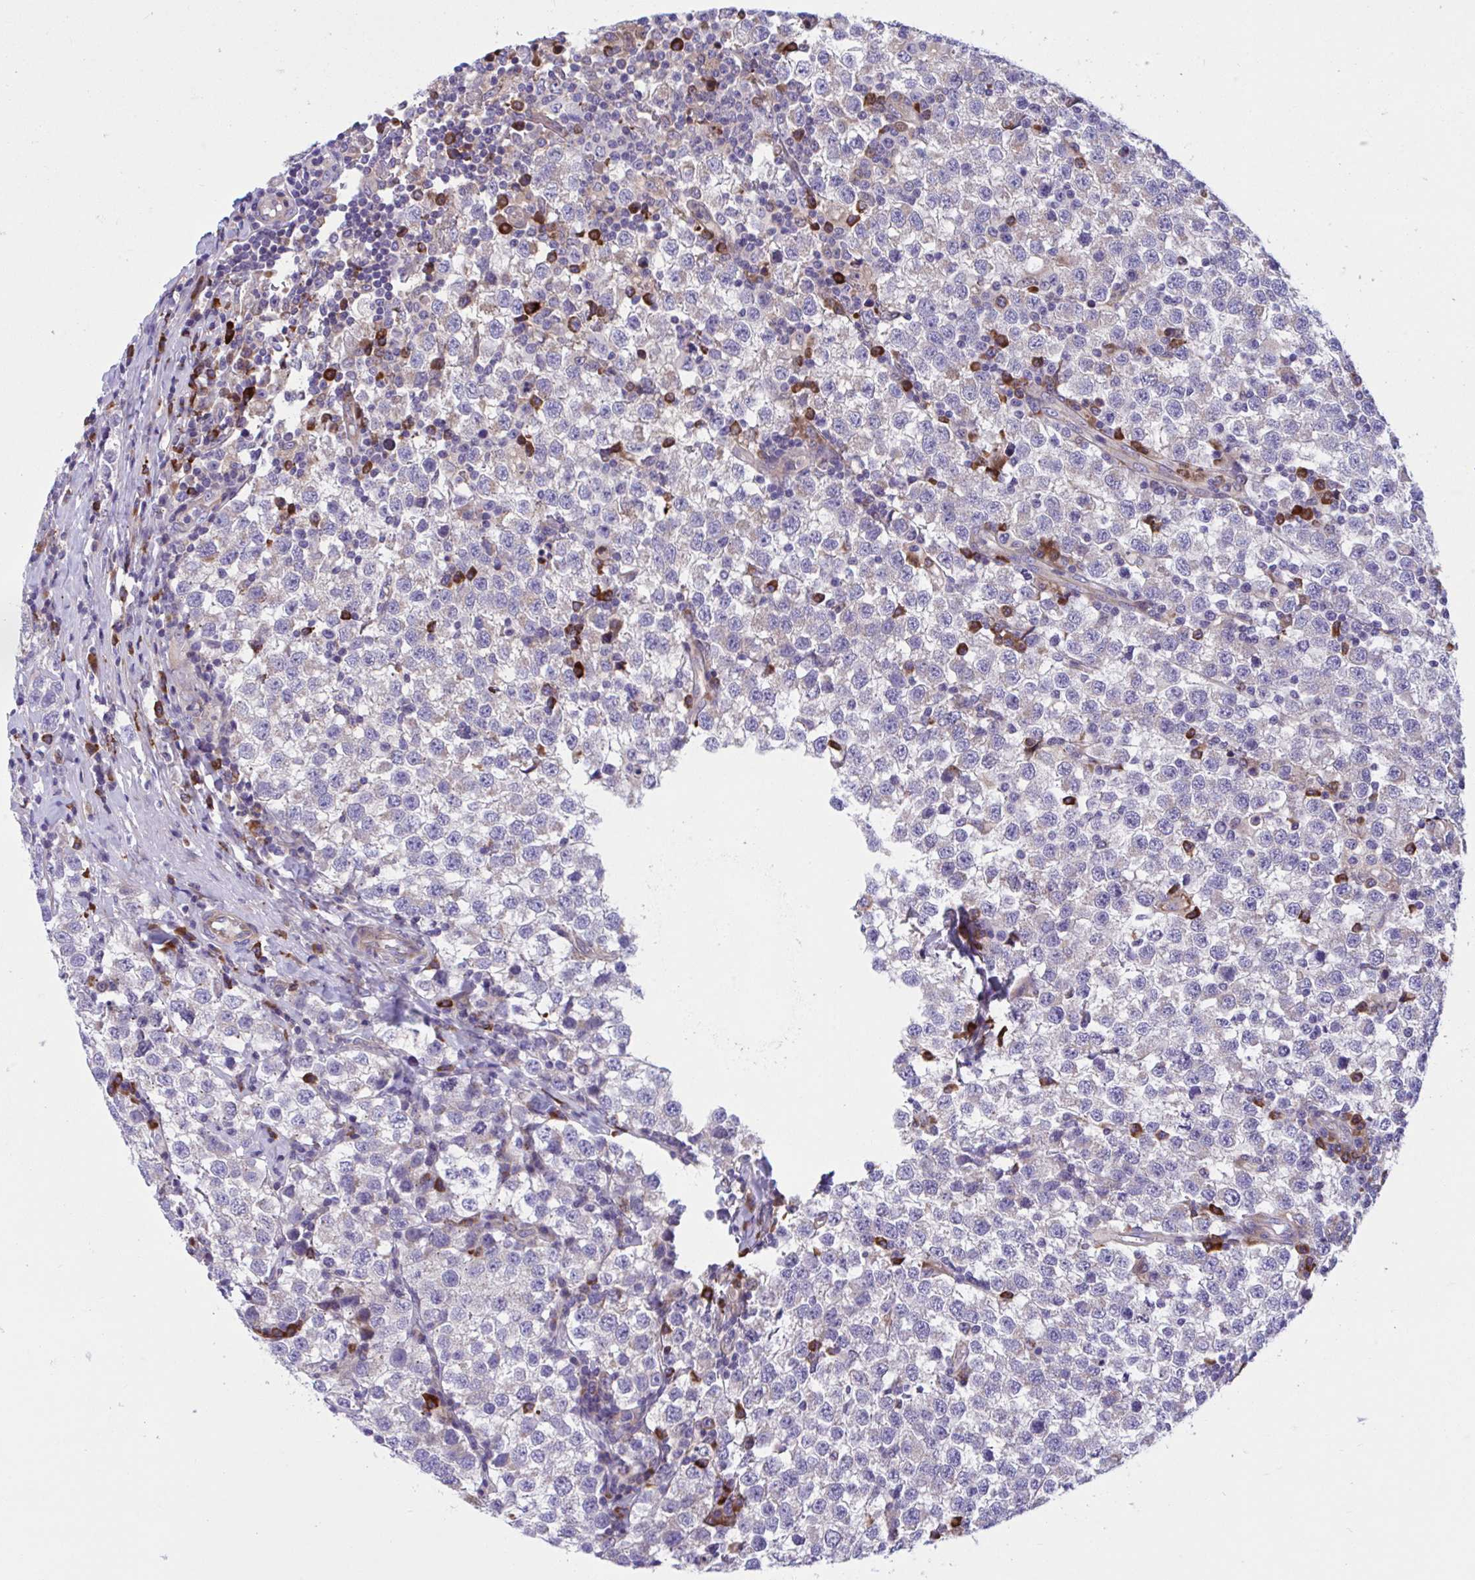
{"staining": {"intensity": "negative", "quantity": "none", "location": "none"}, "tissue": "testis cancer", "cell_type": "Tumor cells", "image_type": "cancer", "snomed": [{"axis": "morphology", "description": "Seminoma, NOS"}, {"axis": "topography", "description": "Testis"}], "caption": "Protein analysis of testis cancer reveals no significant positivity in tumor cells. (DAB (3,3'-diaminobenzidine) IHC visualized using brightfield microscopy, high magnification).", "gene": "WBP1", "patient": {"sex": "male", "age": 34}}